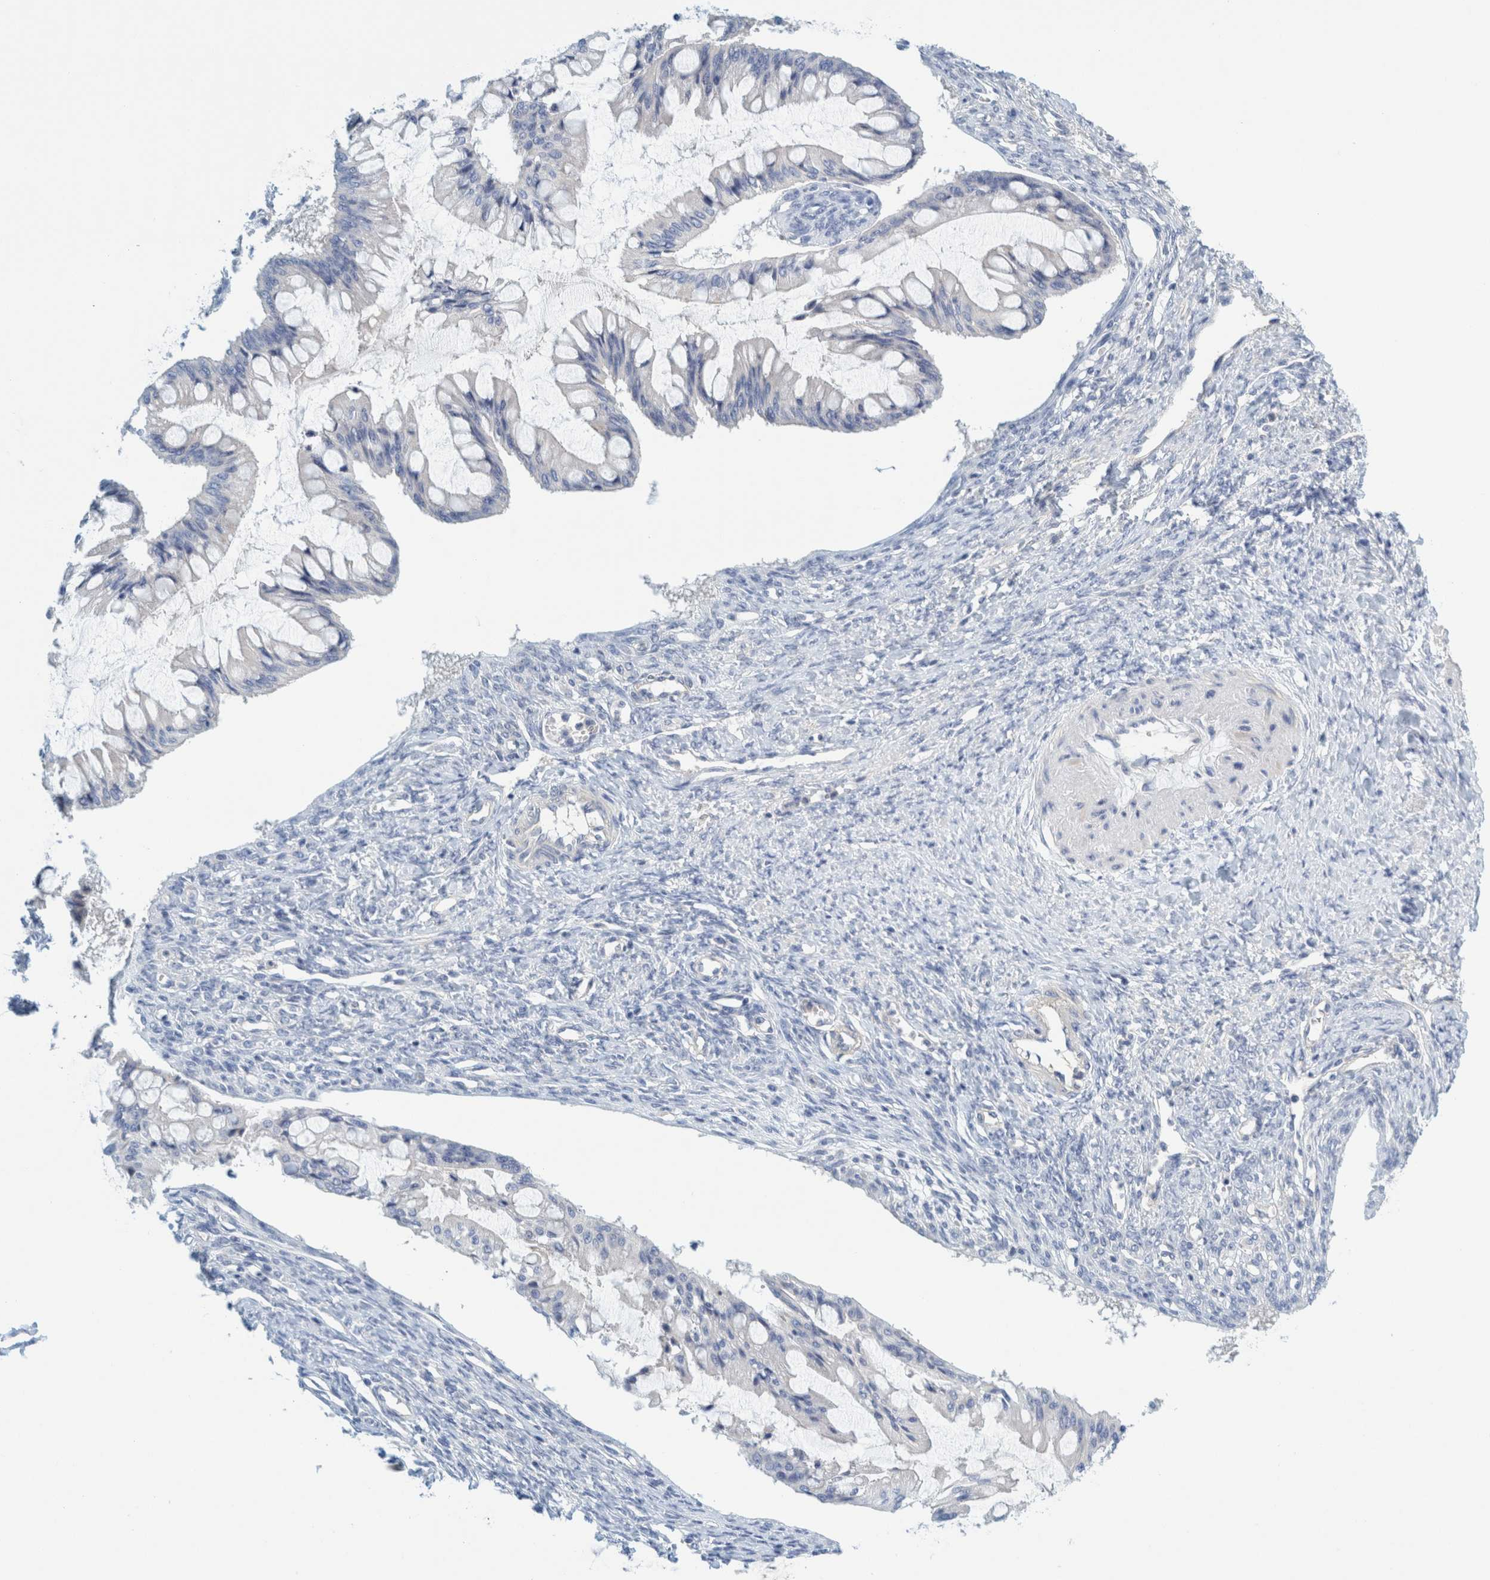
{"staining": {"intensity": "negative", "quantity": "none", "location": "none"}, "tissue": "ovarian cancer", "cell_type": "Tumor cells", "image_type": "cancer", "snomed": [{"axis": "morphology", "description": "Cystadenocarcinoma, mucinous, NOS"}, {"axis": "topography", "description": "Ovary"}], "caption": "This is a photomicrograph of IHC staining of ovarian cancer, which shows no expression in tumor cells. (Immunohistochemistry (ihc), brightfield microscopy, high magnification).", "gene": "ZNF324B", "patient": {"sex": "female", "age": 73}}